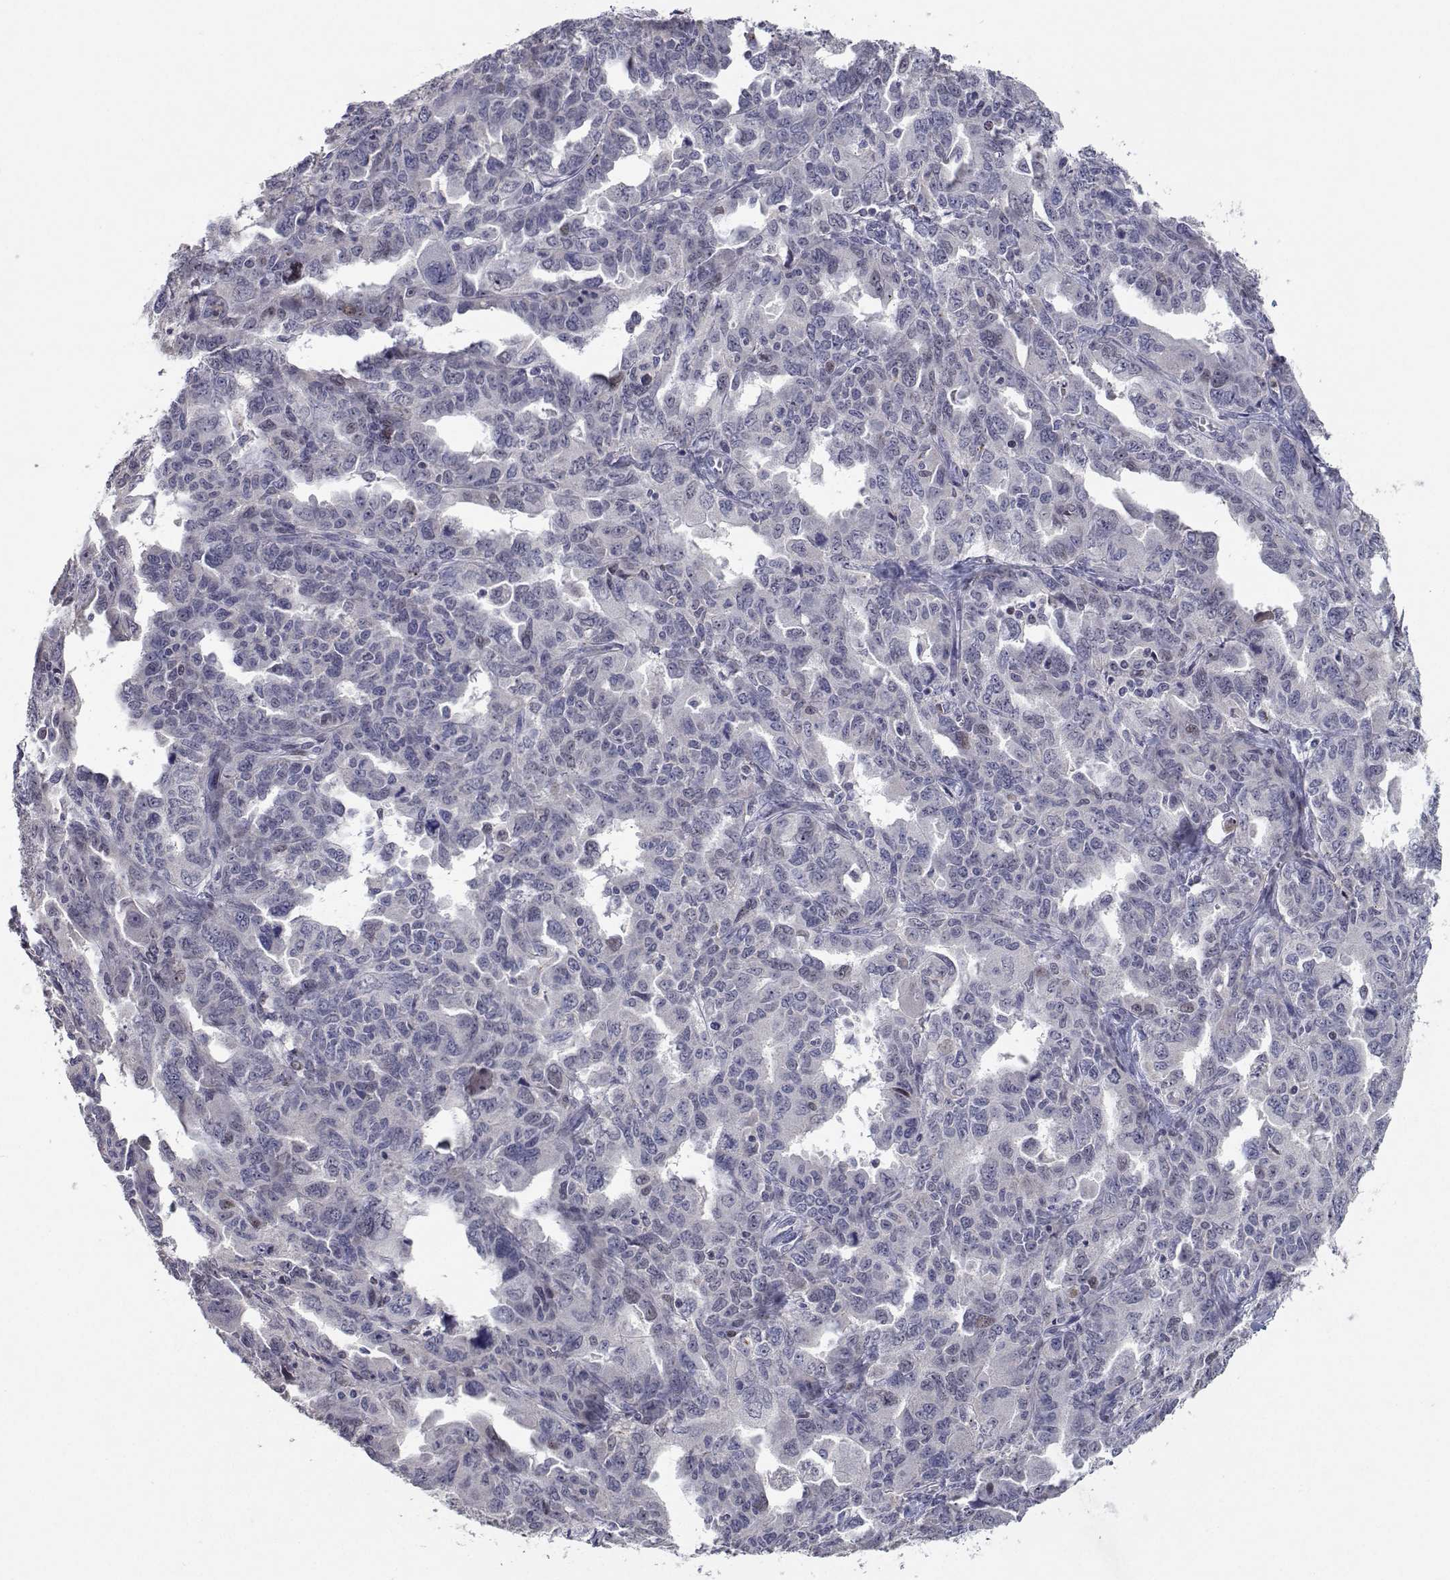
{"staining": {"intensity": "negative", "quantity": "none", "location": "none"}, "tissue": "ovarian cancer", "cell_type": "Tumor cells", "image_type": "cancer", "snomed": [{"axis": "morphology", "description": "Adenocarcinoma, NOS"}, {"axis": "morphology", "description": "Carcinoma, endometroid"}, {"axis": "topography", "description": "Ovary"}], "caption": "There is no significant staining in tumor cells of adenocarcinoma (ovarian).", "gene": "RBPJL", "patient": {"sex": "female", "age": 72}}